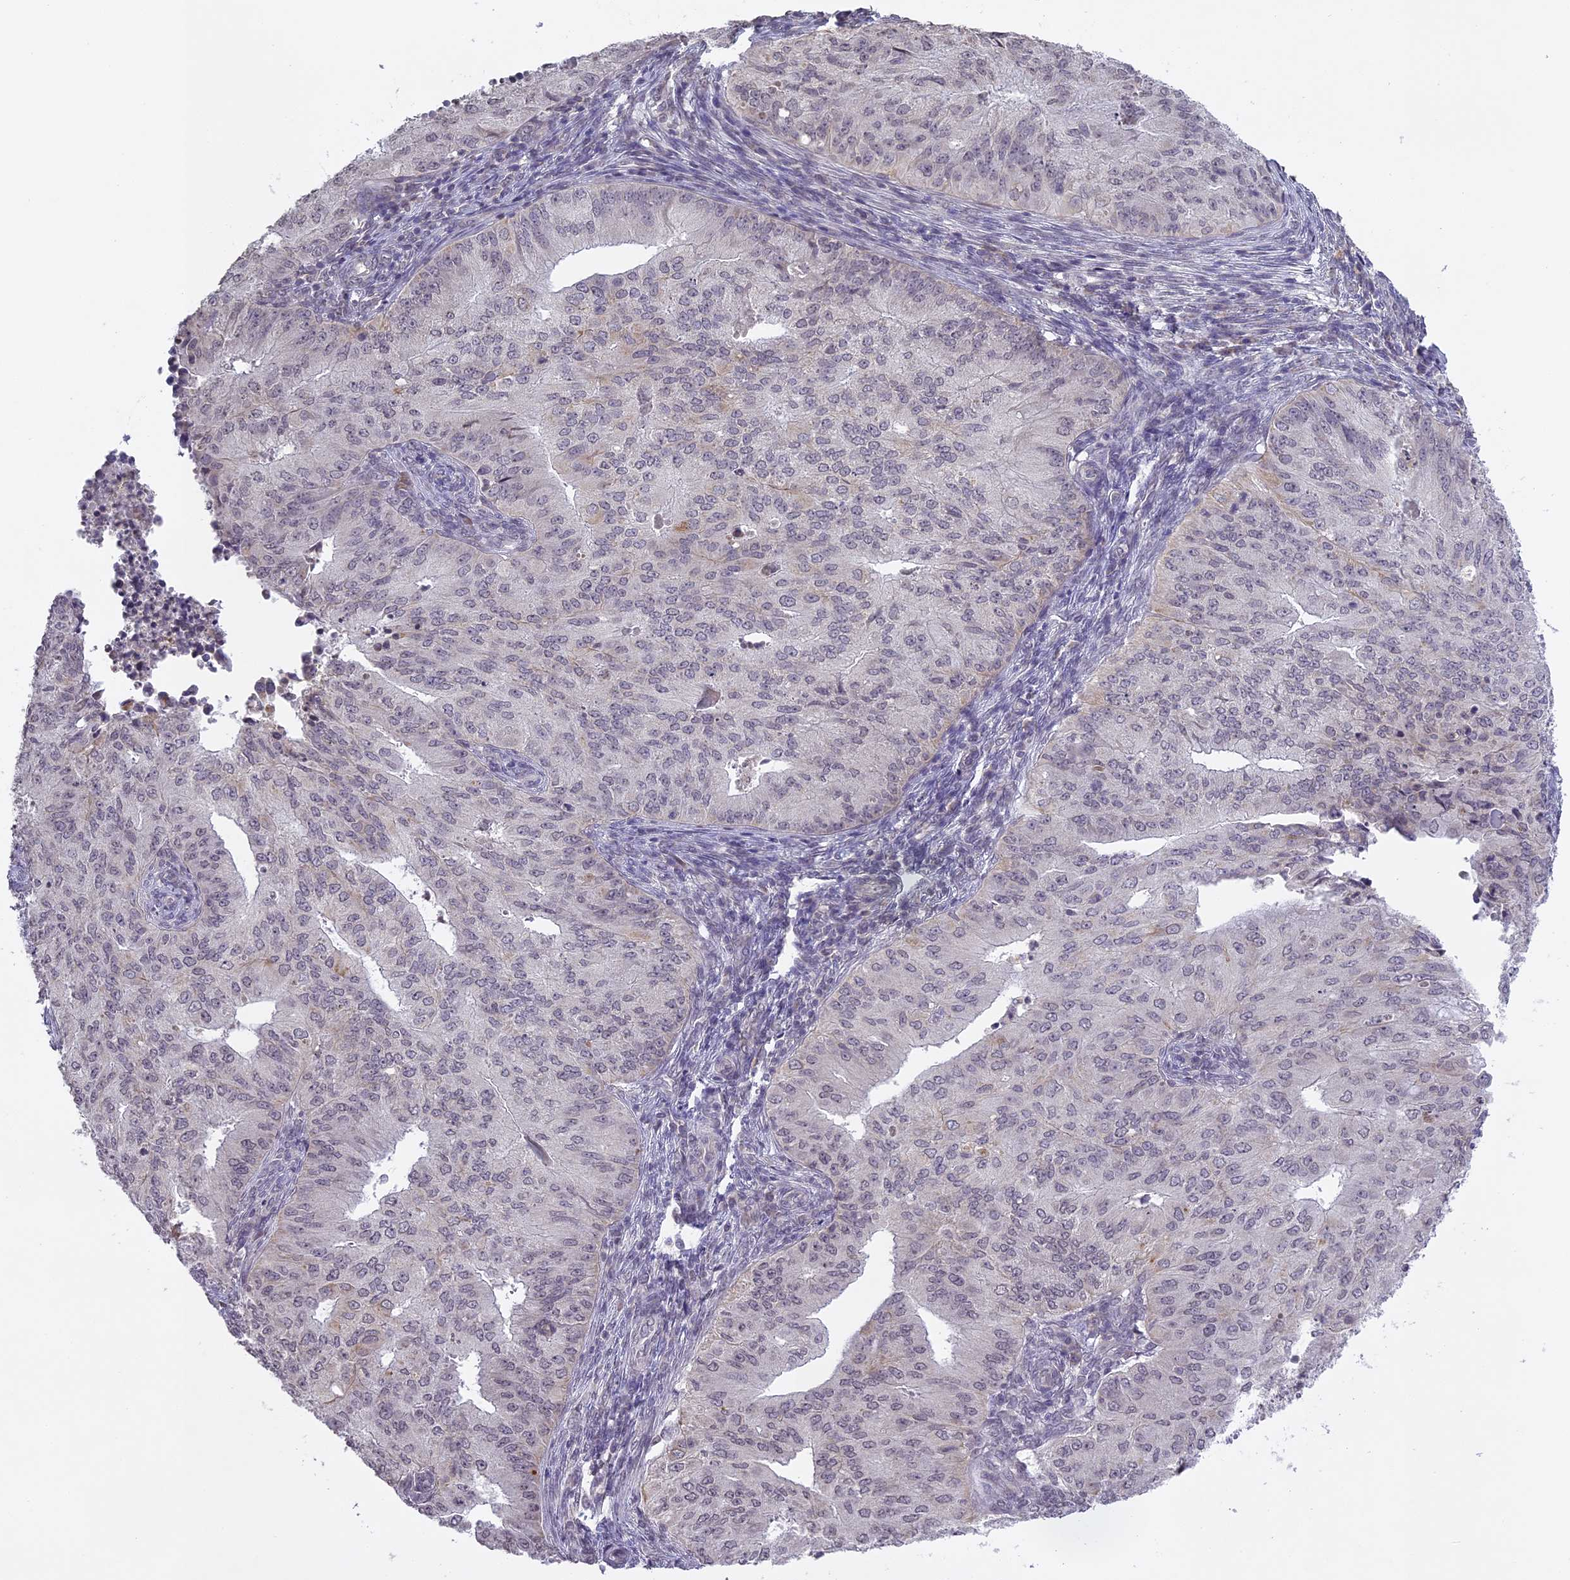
{"staining": {"intensity": "weak", "quantity": "<25%", "location": "nuclear"}, "tissue": "endometrial cancer", "cell_type": "Tumor cells", "image_type": "cancer", "snomed": [{"axis": "morphology", "description": "Adenocarcinoma, NOS"}, {"axis": "topography", "description": "Endometrium"}], "caption": "Protein analysis of endometrial cancer demonstrates no significant positivity in tumor cells.", "gene": "ERG28", "patient": {"sex": "female", "age": 50}}